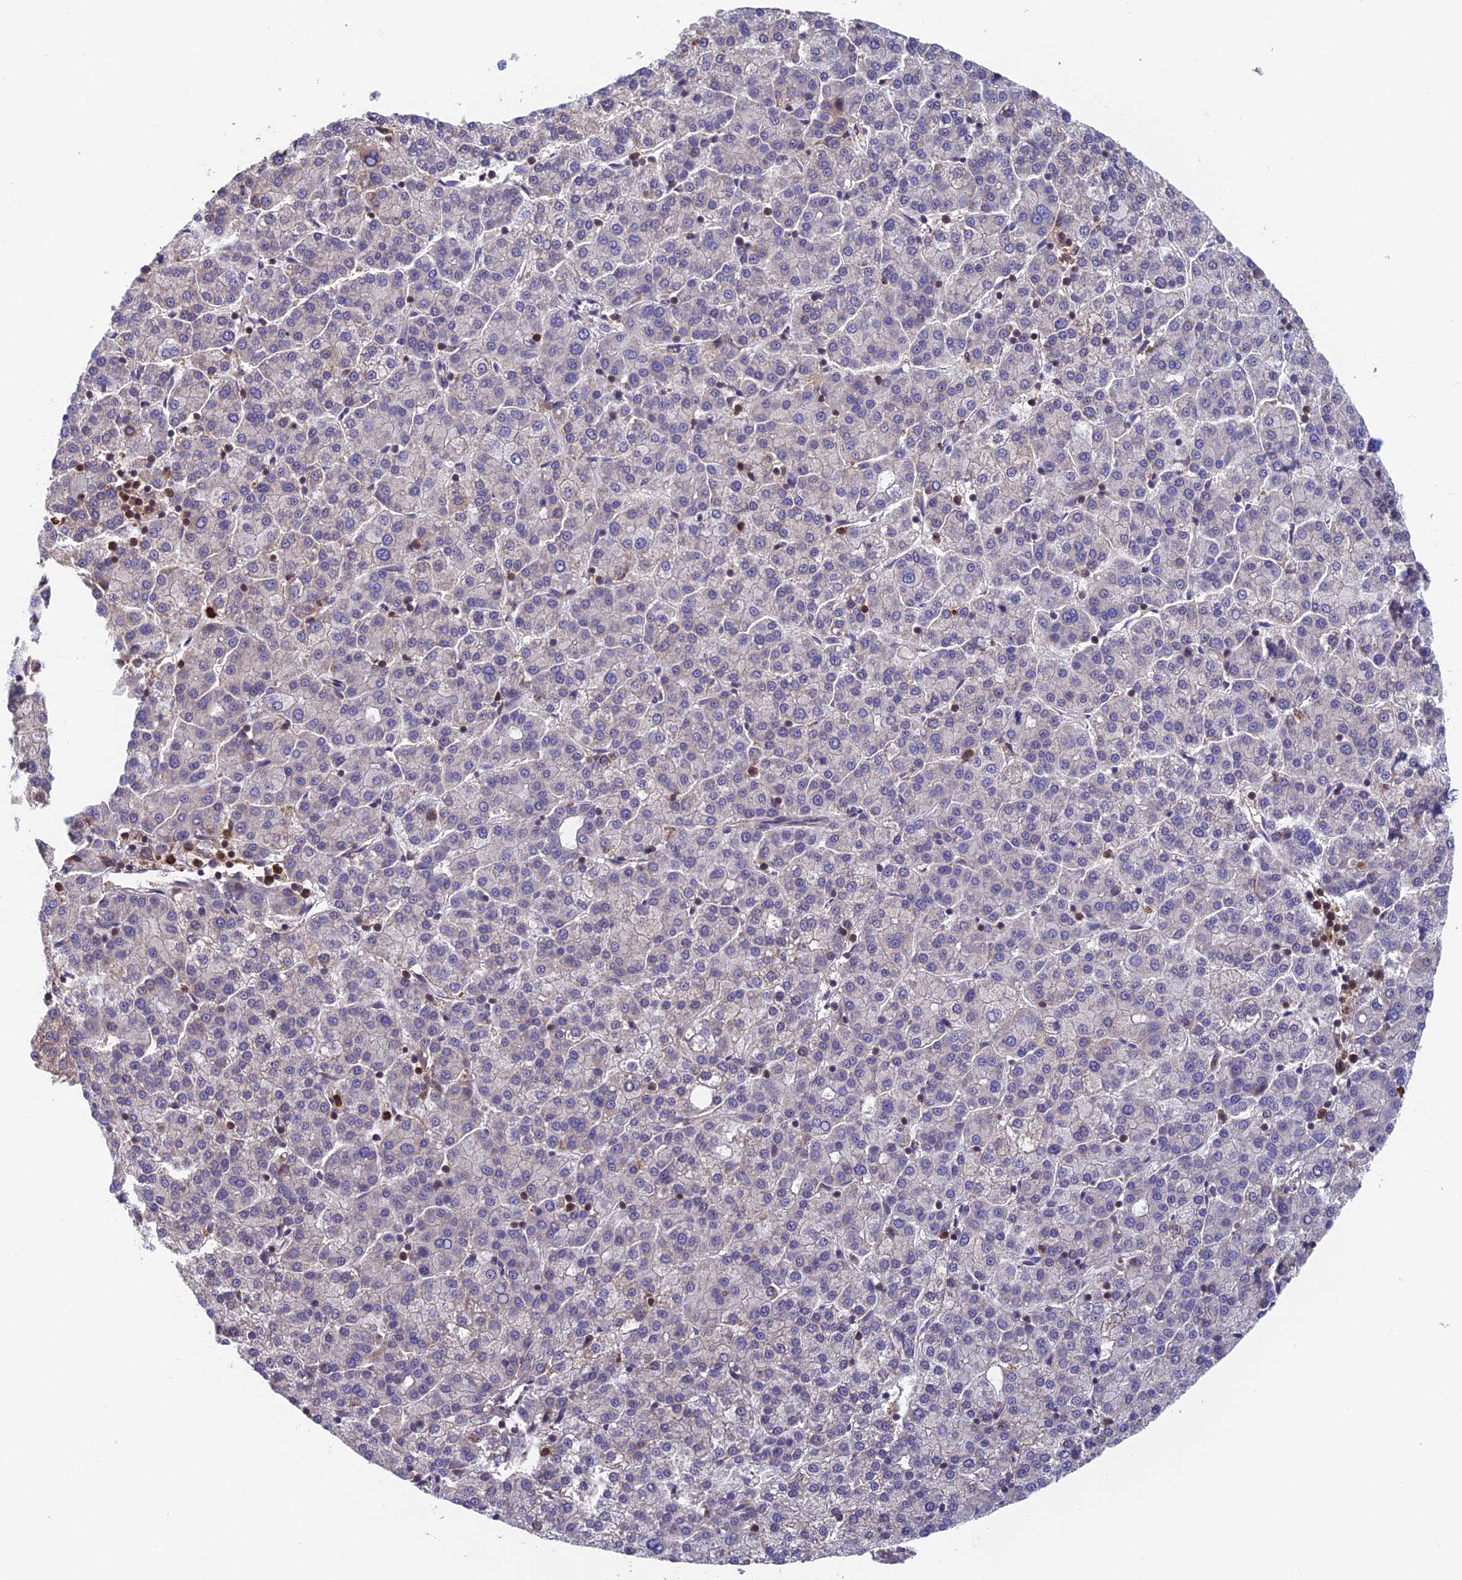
{"staining": {"intensity": "negative", "quantity": "none", "location": "none"}, "tissue": "liver cancer", "cell_type": "Tumor cells", "image_type": "cancer", "snomed": [{"axis": "morphology", "description": "Carcinoma, Hepatocellular, NOS"}, {"axis": "topography", "description": "Liver"}], "caption": "Immunohistochemical staining of liver hepatocellular carcinoma exhibits no significant staining in tumor cells.", "gene": "IPO5", "patient": {"sex": "female", "age": 58}}